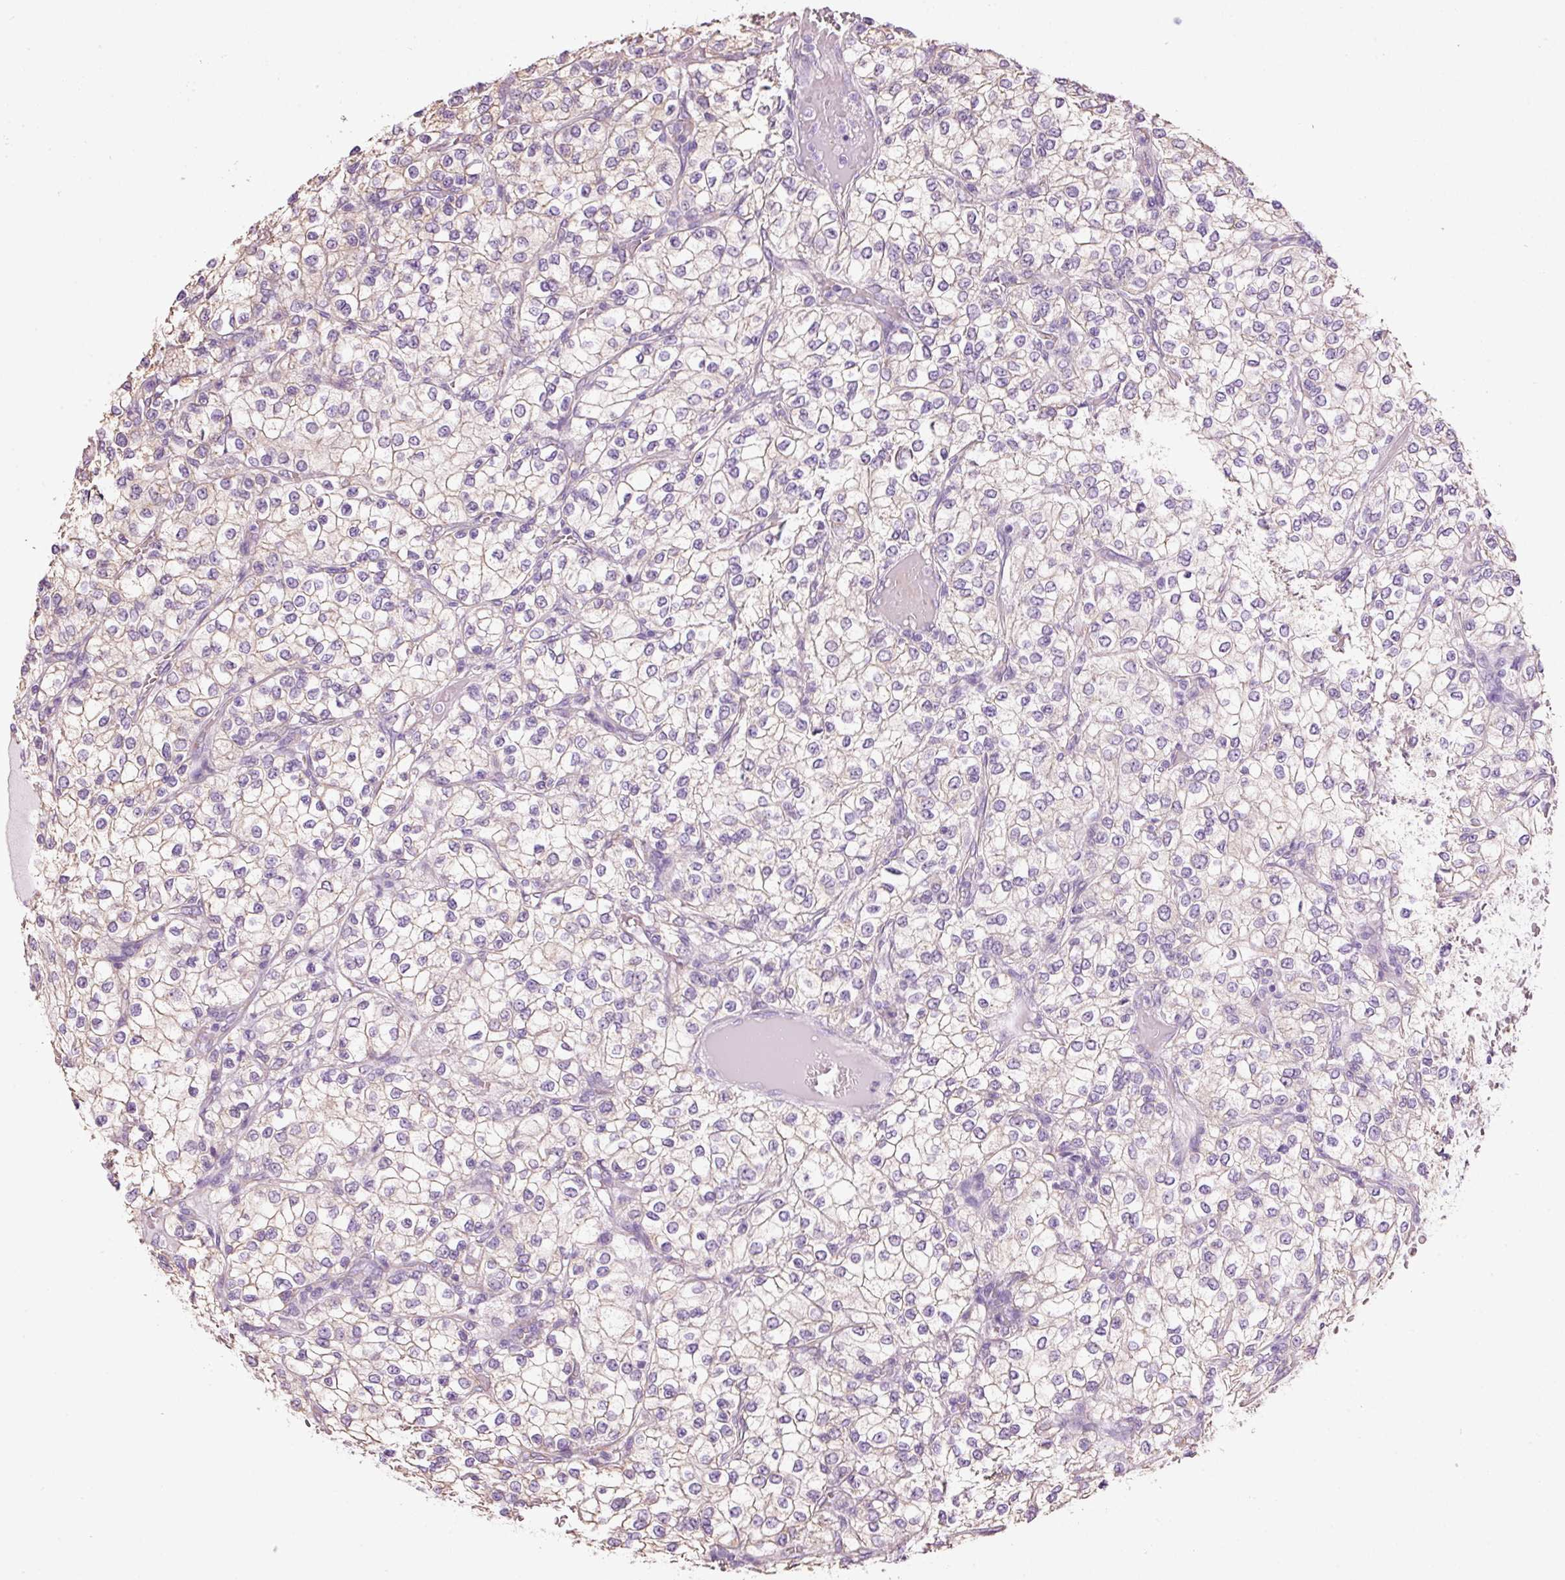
{"staining": {"intensity": "negative", "quantity": "none", "location": "none"}, "tissue": "renal cancer", "cell_type": "Tumor cells", "image_type": "cancer", "snomed": [{"axis": "morphology", "description": "Adenocarcinoma, NOS"}, {"axis": "topography", "description": "Kidney"}], "caption": "Renal adenocarcinoma stained for a protein using immunohistochemistry exhibits no staining tumor cells.", "gene": "GCG", "patient": {"sex": "male", "age": 80}}